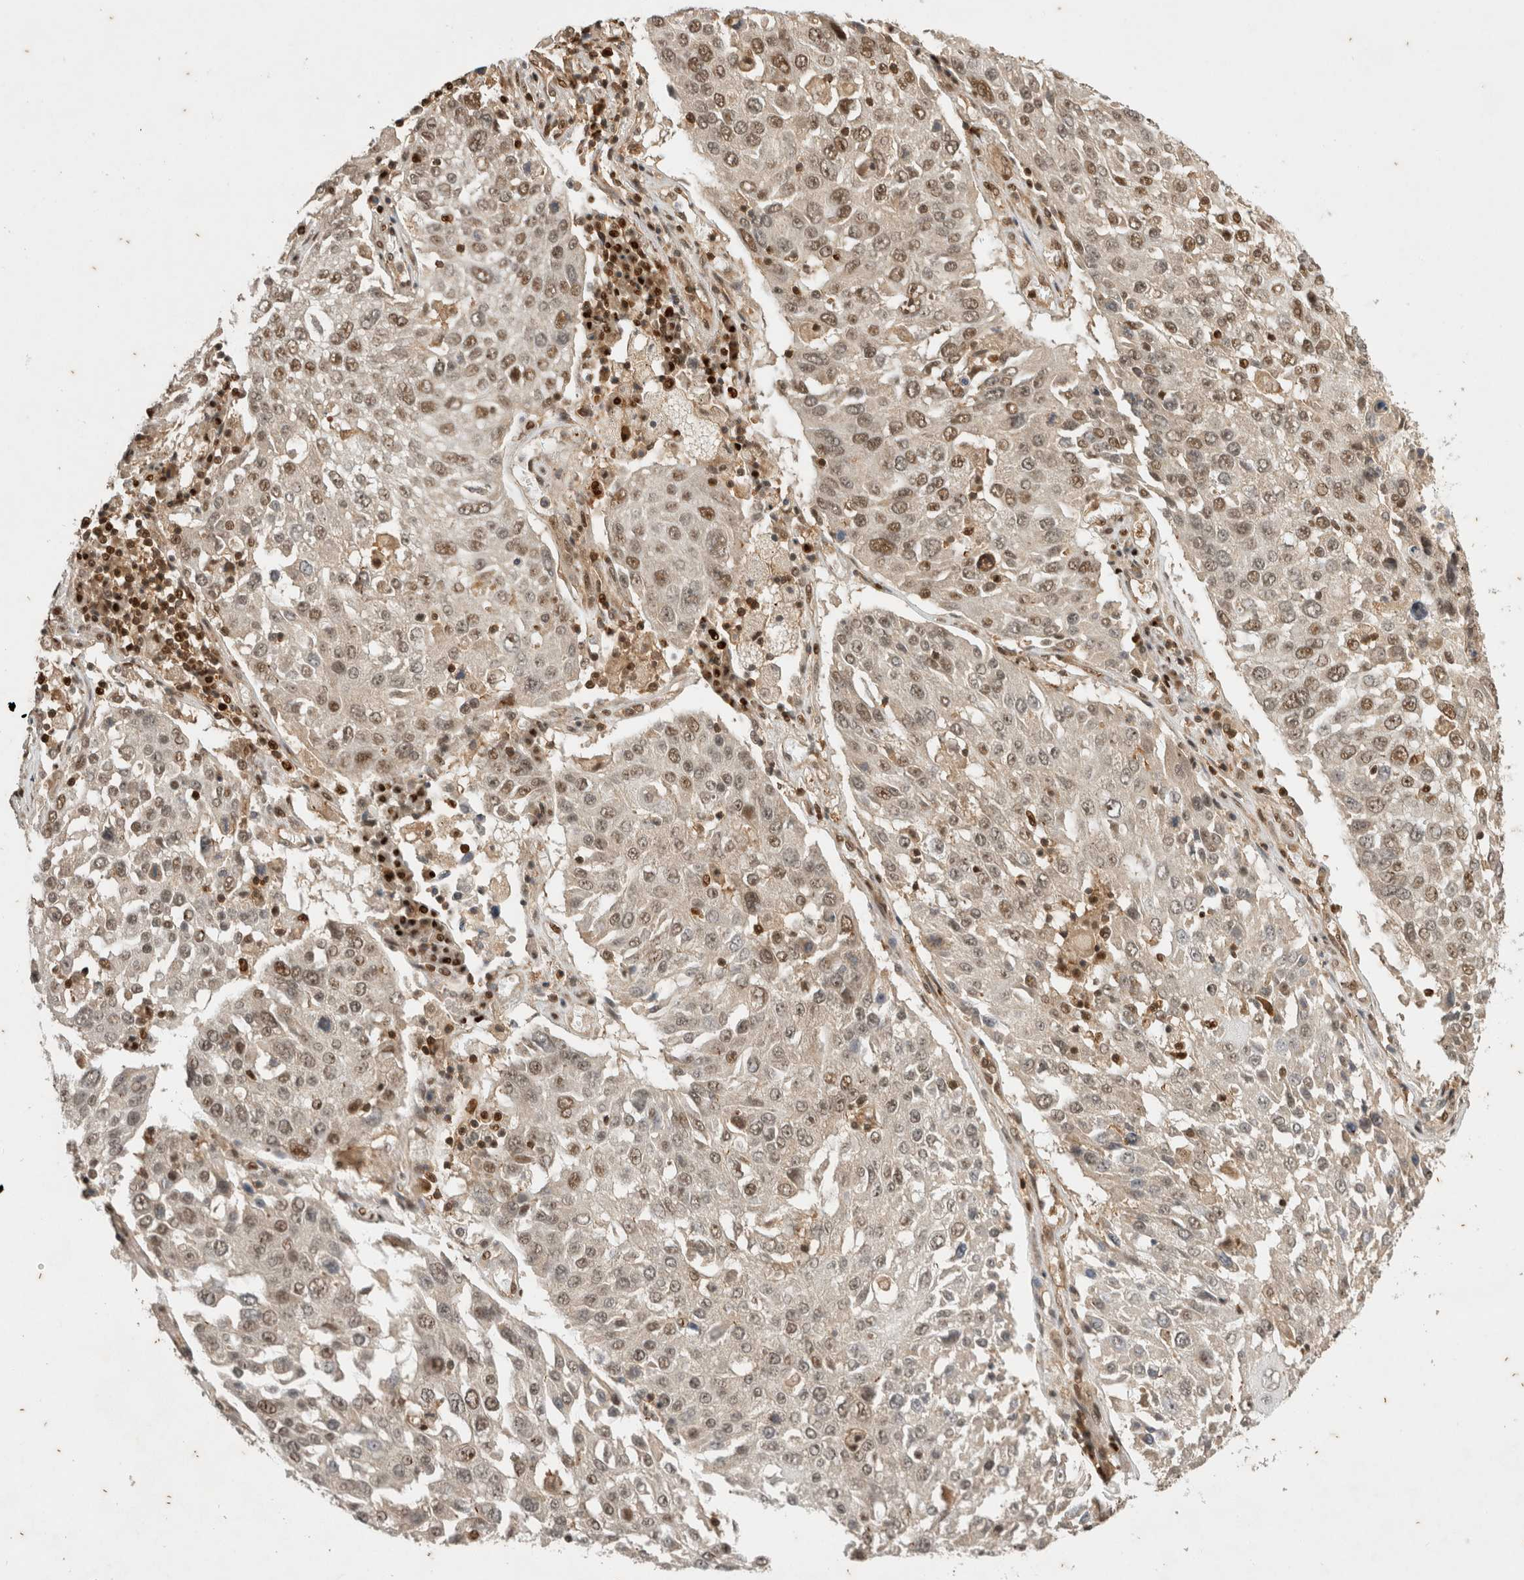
{"staining": {"intensity": "moderate", "quantity": "25%-75%", "location": "nuclear"}, "tissue": "lung cancer", "cell_type": "Tumor cells", "image_type": "cancer", "snomed": [{"axis": "morphology", "description": "Squamous cell carcinoma, NOS"}, {"axis": "topography", "description": "Lung"}], "caption": "This is a micrograph of immunohistochemistry staining of squamous cell carcinoma (lung), which shows moderate staining in the nuclear of tumor cells.", "gene": "SNRNP40", "patient": {"sex": "male", "age": 65}}